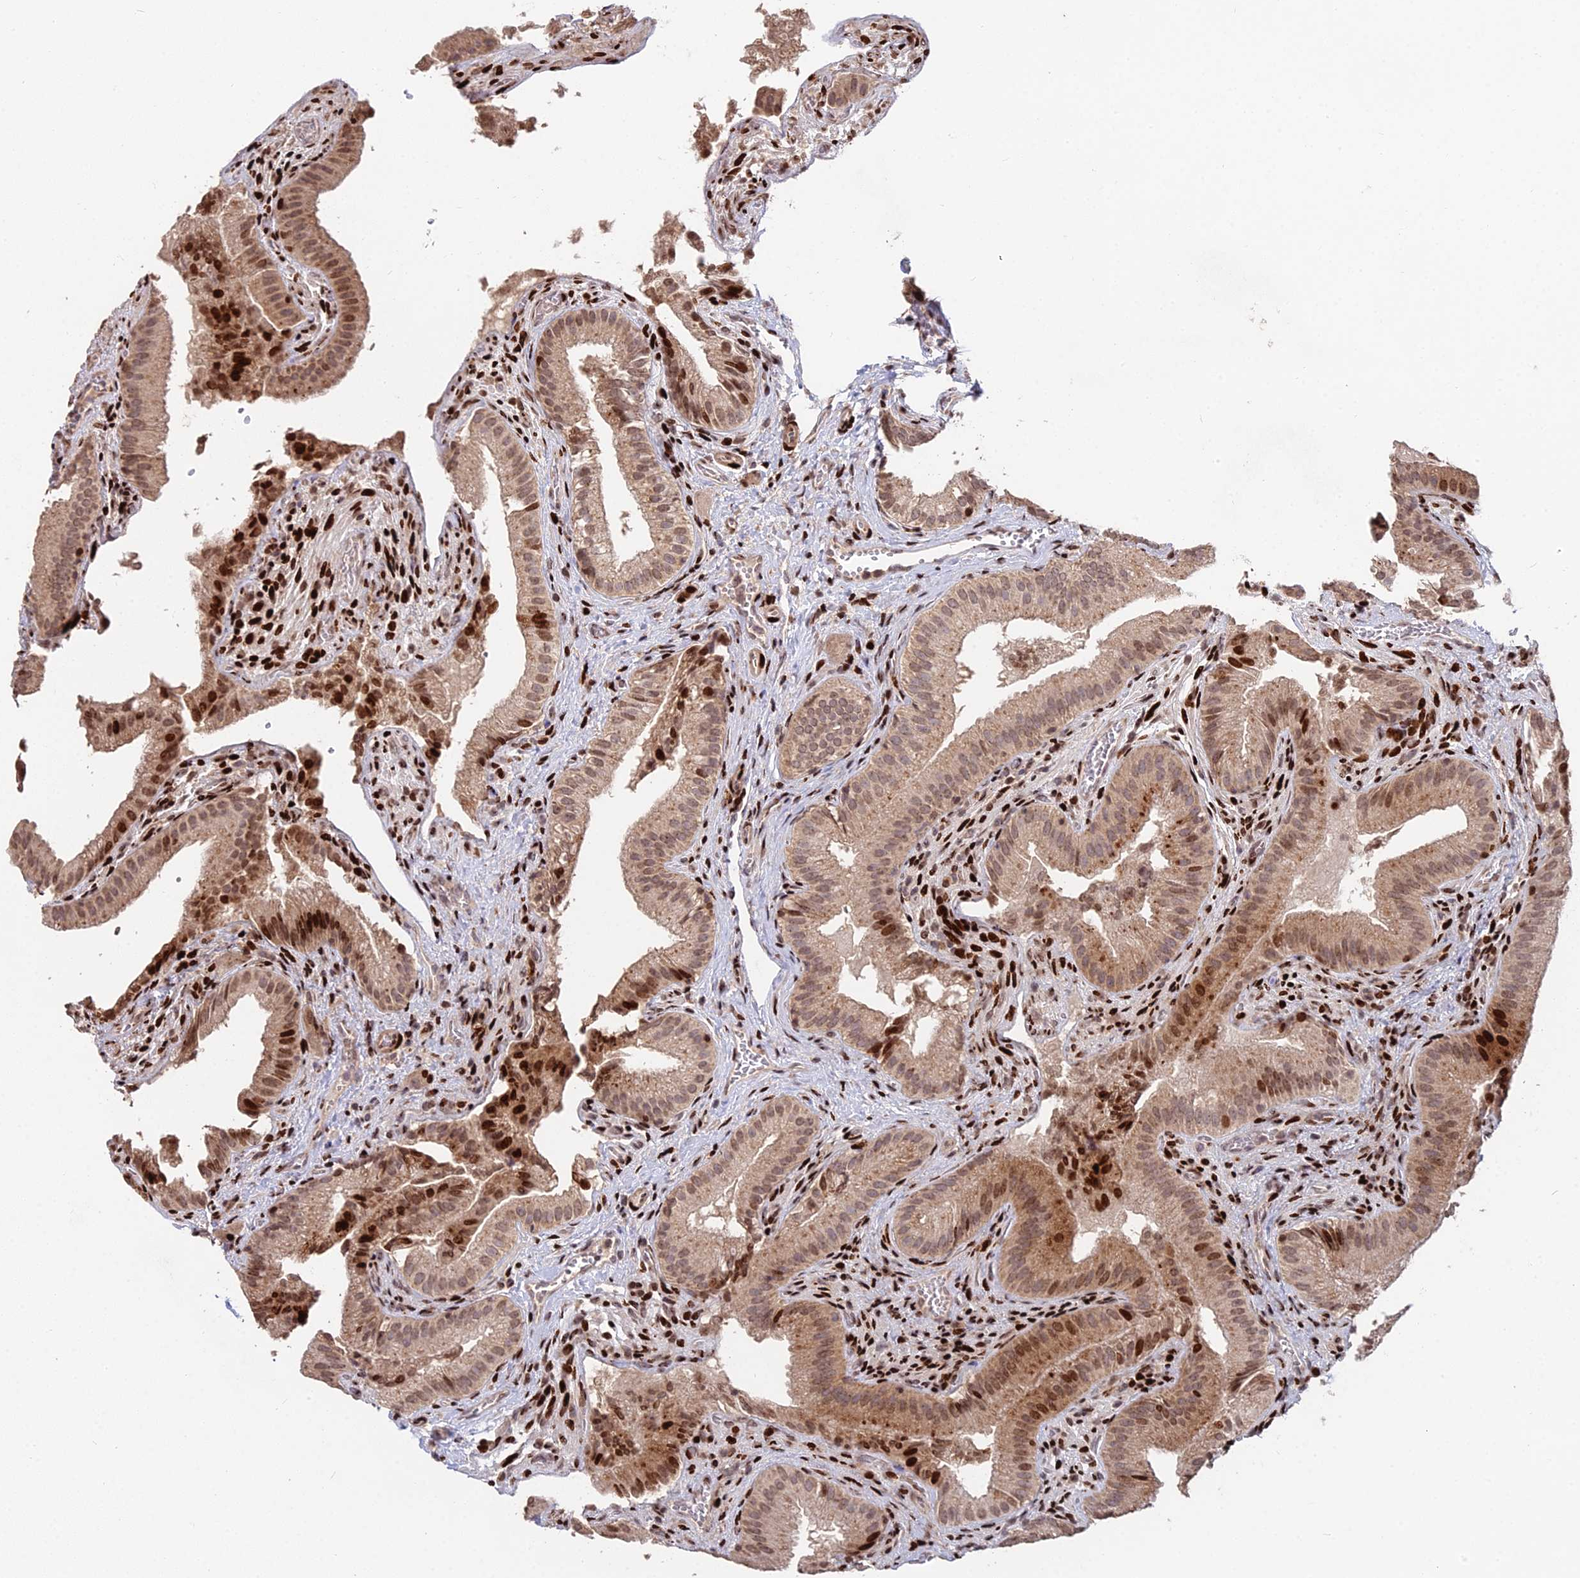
{"staining": {"intensity": "strong", "quantity": "25%-75%", "location": "cytoplasmic/membranous,nuclear"}, "tissue": "gallbladder", "cell_type": "Glandular cells", "image_type": "normal", "snomed": [{"axis": "morphology", "description": "Normal tissue, NOS"}, {"axis": "topography", "description": "Gallbladder"}], "caption": "Immunohistochemistry (IHC) micrograph of benign gallbladder: gallbladder stained using immunohistochemistry demonstrates high levels of strong protein expression localized specifically in the cytoplasmic/membranous,nuclear of glandular cells, appearing as a cytoplasmic/membranous,nuclear brown color.", "gene": "RBMS2", "patient": {"sex": "female", "age": 30}}